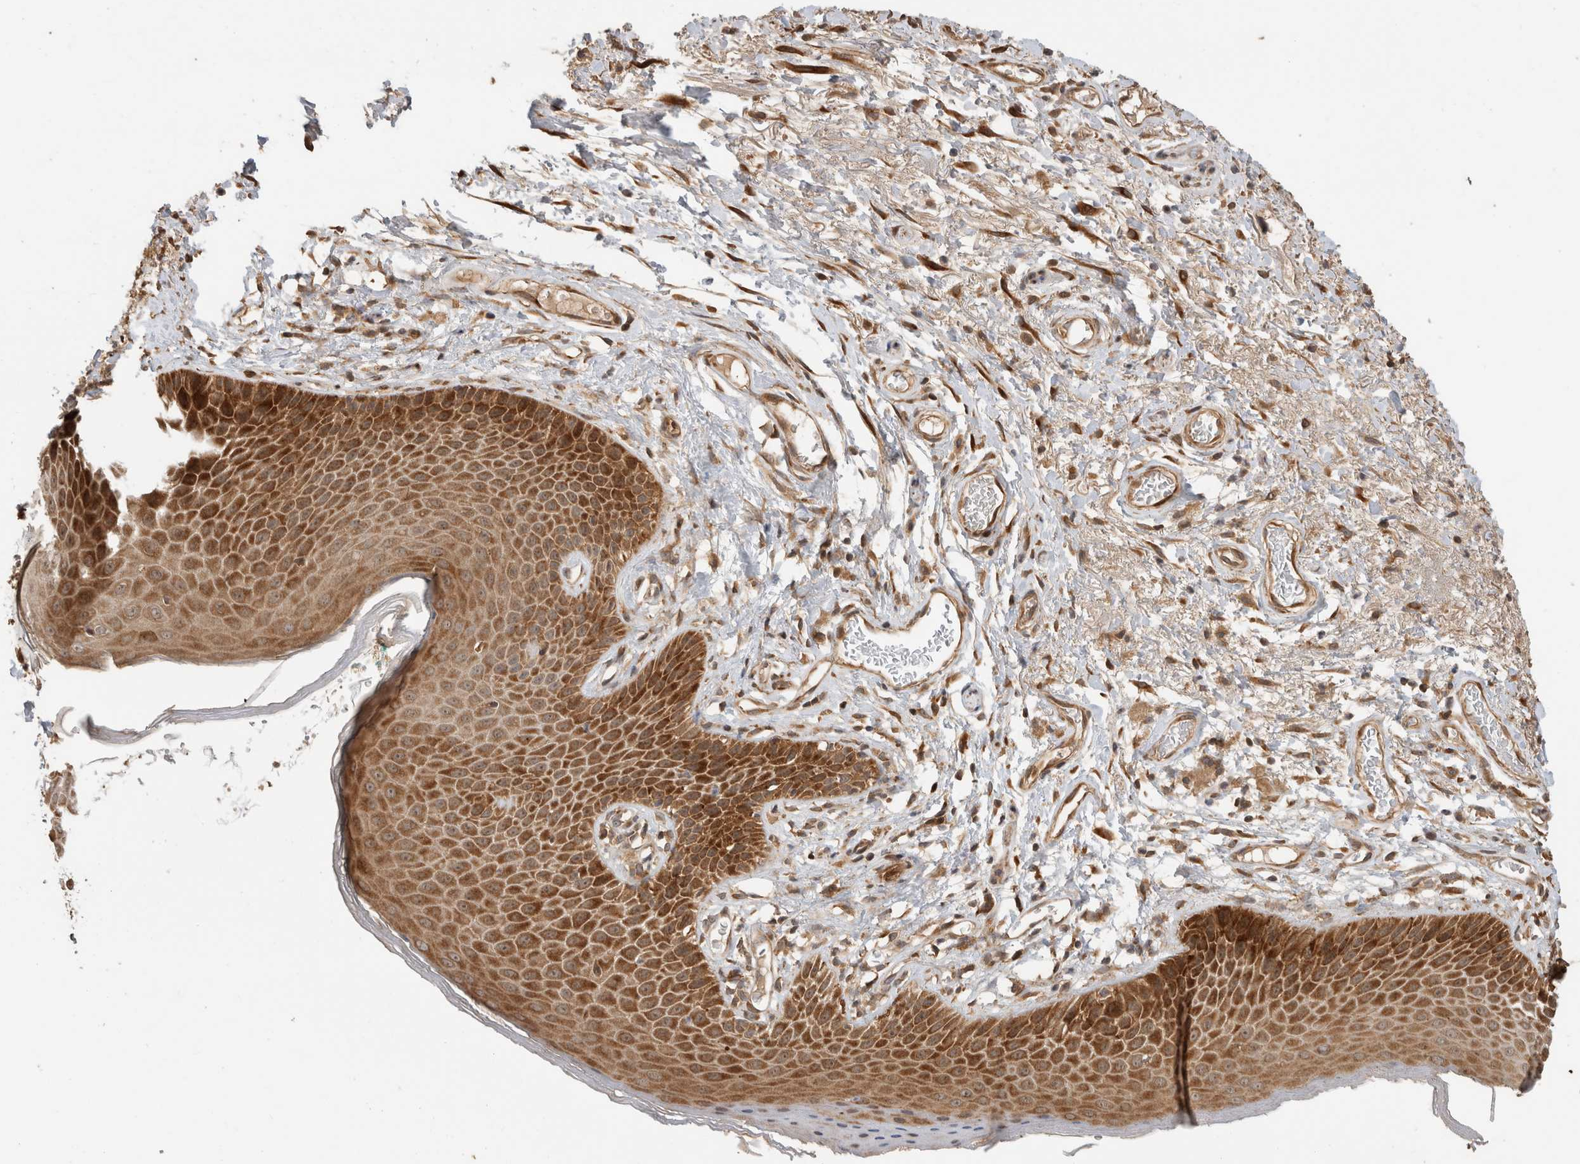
{"staining": {"intensity": "moderate", "quantity": ">75%", "location": "cytoplasmic/membranous"}, "tissue": "skin", "cell_type": "Epidermal cells", "image_type": "normal", "snomed": [{"axis": "morphology", "description": "Normal tissue, NOS"}, {"axis": "topography", "description": "Anal"}], "caption": "Protein expression analysis of unremarkable human skin reveals moderate cytoplasmic/membranous positivity in about >75% of epidermal cells.", "gene": "PCDHB15", "patient": {"sex": "male", "age": 74}}